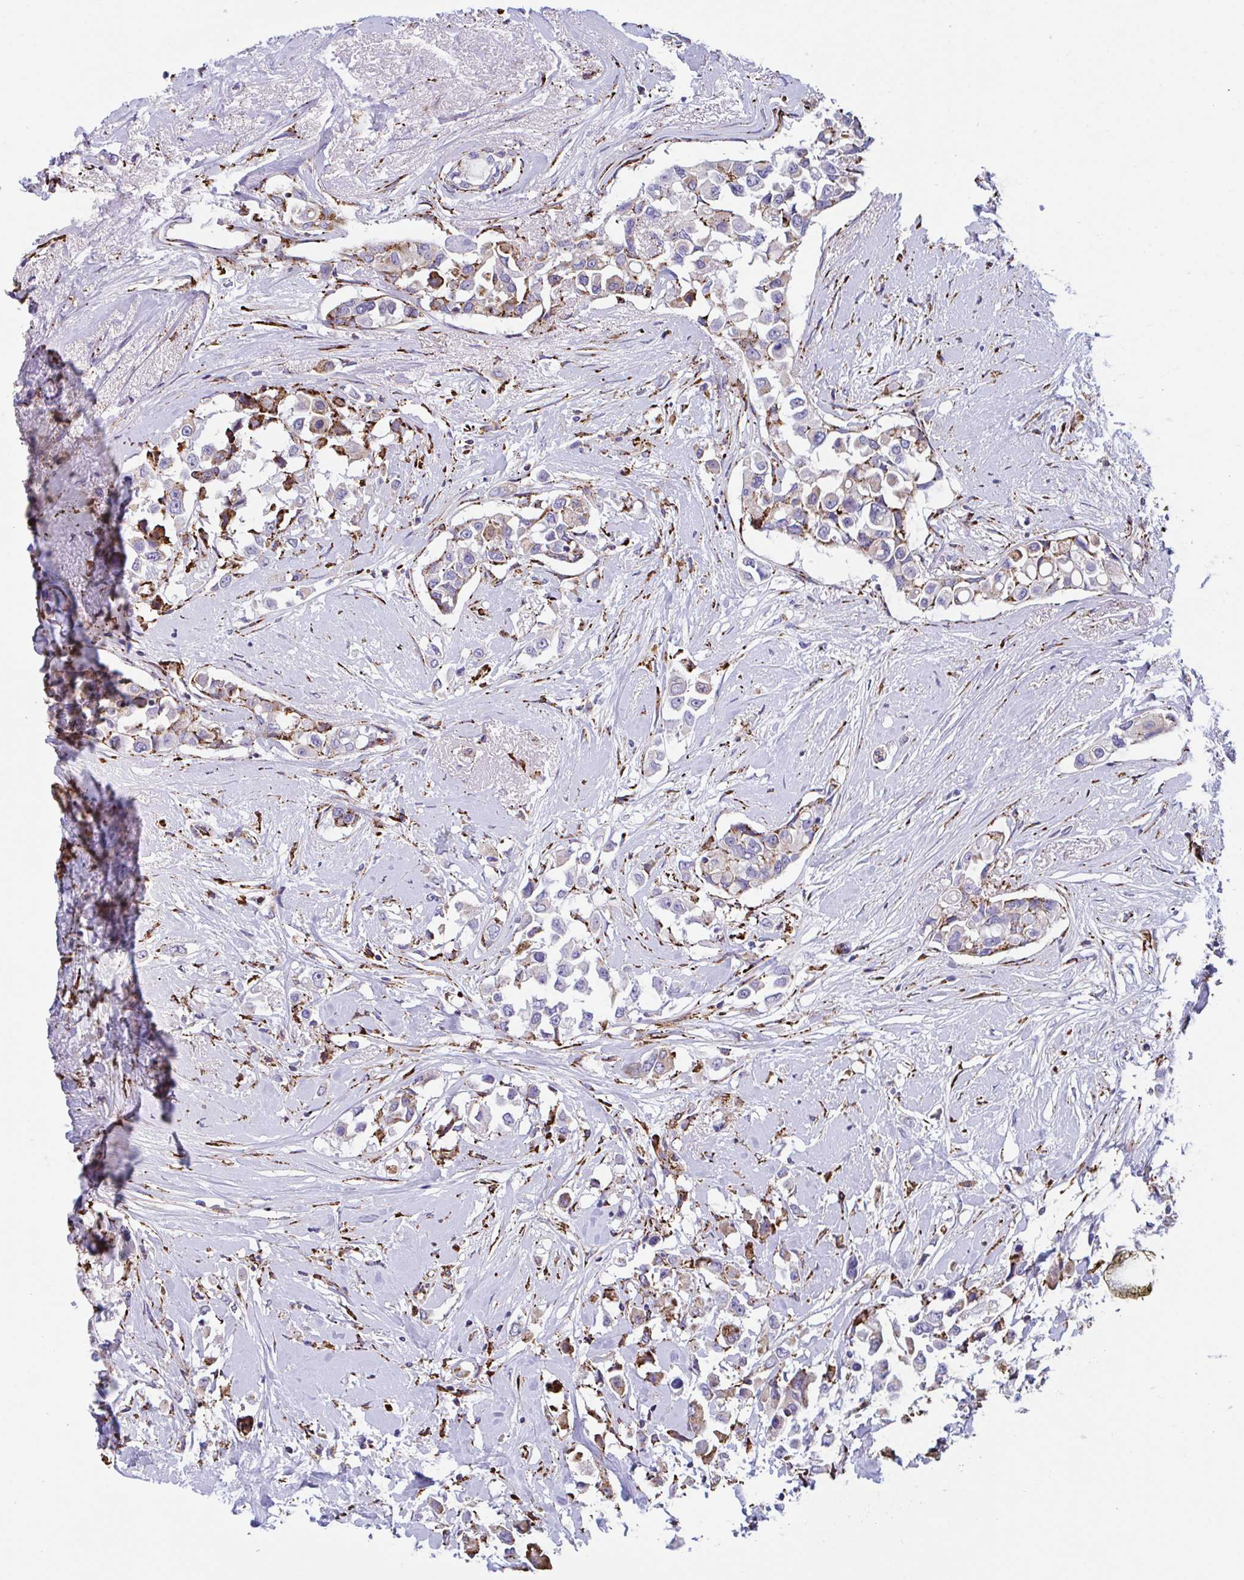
{"staining": {"intensity": "moderate", "quantity": "25%-75%", "location": "cytoplasmic/membranous"}, "tissue": "breast cancer", "cell_type": "Tumor cells", "image_type": "cancer", "snomed": [{"axis": "morphology", "description": "Duct carcinoma"}, {"axis": "topography", "description": "Breast"}], "caption": "This image shows breast invasive ductal carcinoma stained with immunohistochemistry (IHC) to label a protein in brown. The cytoplasmic/membranous of tumor cells show moderate positivity for the protein. Nuclei are counter-stained blue.", "gene": "PEAK3", "patient": {"sex": "female", "age": 61}}